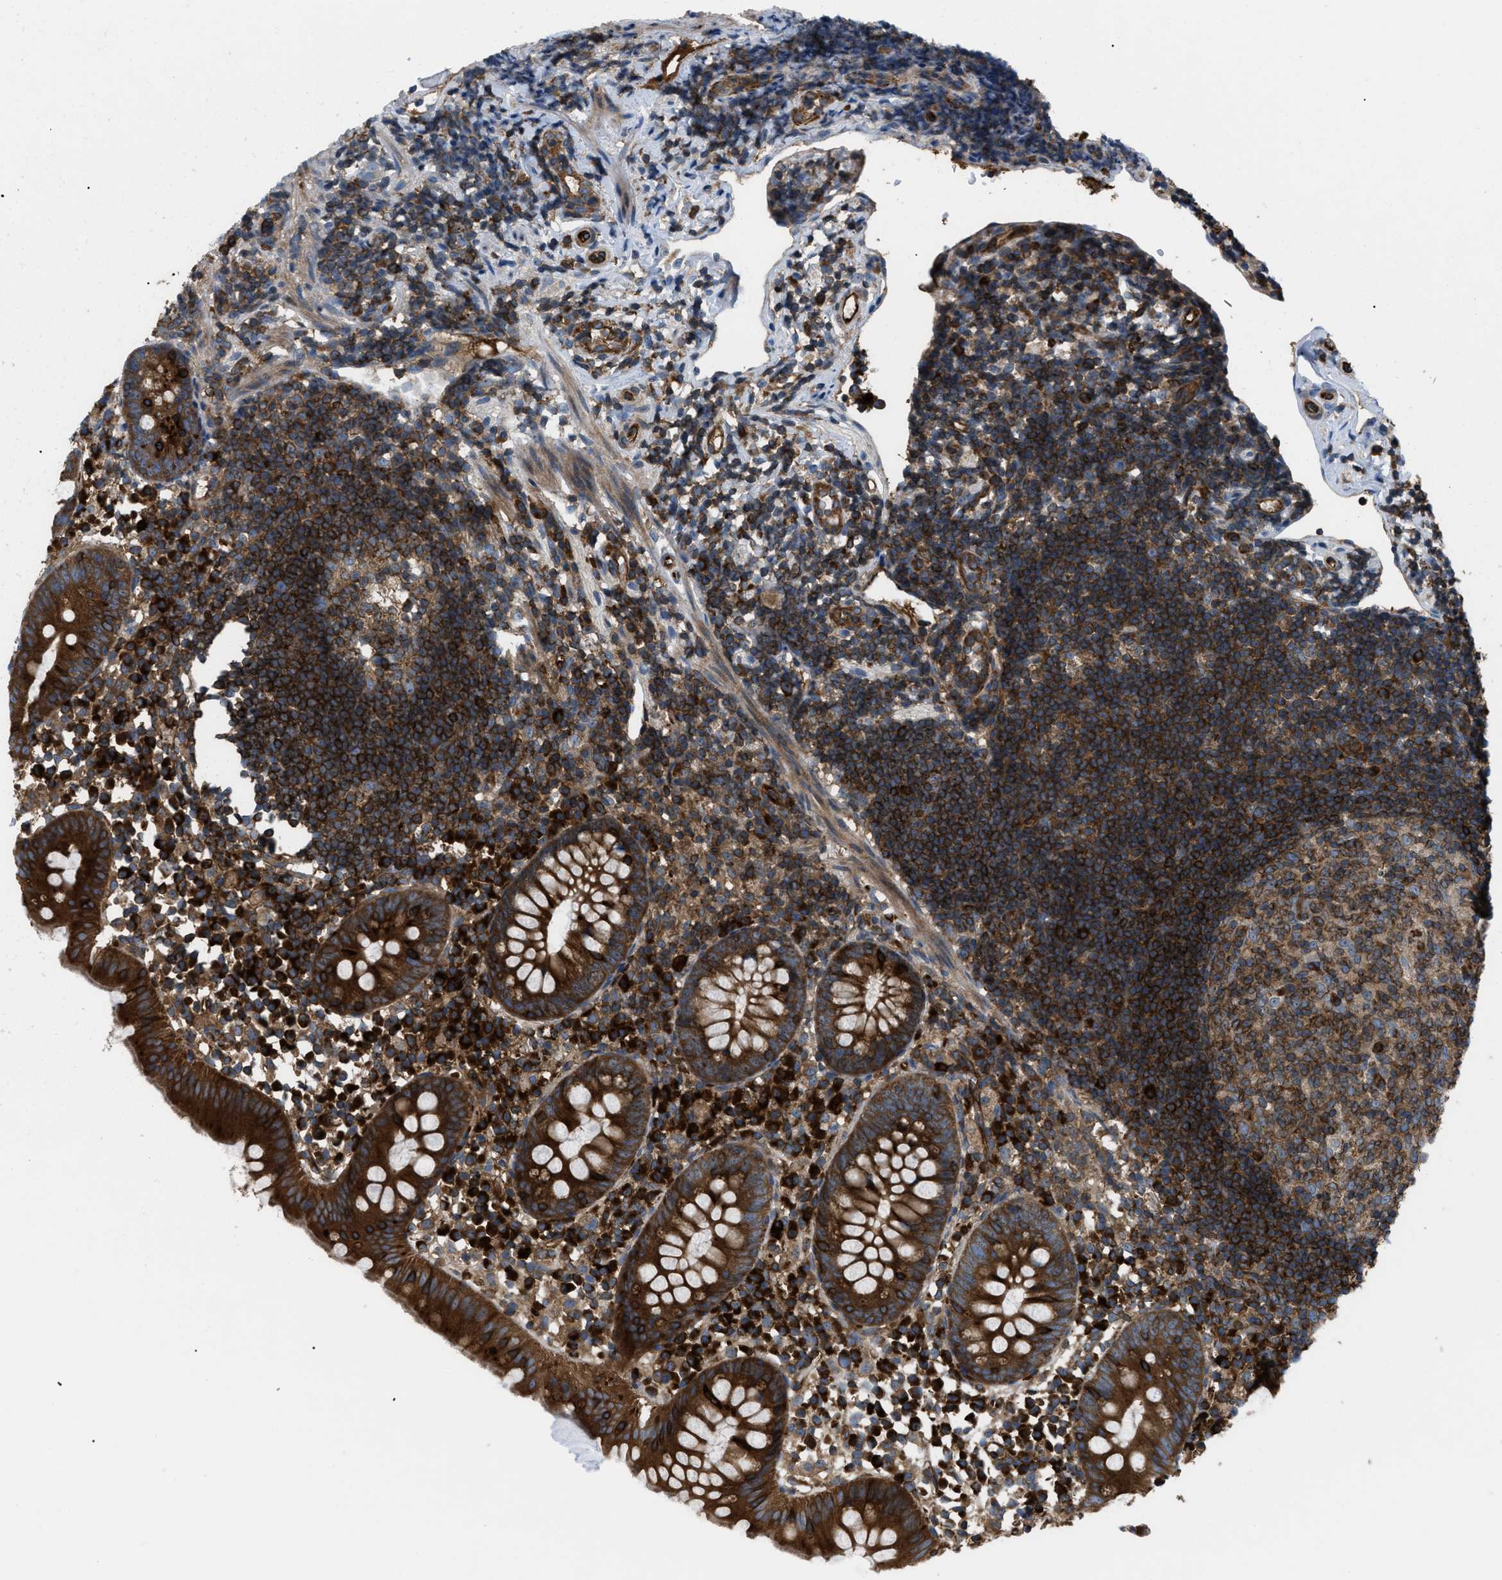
{"staining": {"intensity": "strong", "quantity": ">75%", "location": "cytoplasmic/membranous"}, "tissue": "appendix", "cell_type": "Glandular cells", "image_type": "normal", "snomed": [{"axis": "morphology", "description": "Normal tissue, NOS"}, {"axis": "topography", "description": "Appendix"}], "caption": "Appendix stained with immunohistochemistry (IHC) reveals strong cytoplasmic/membranous staining in about >75% of glandular cells. The staining was performed using DAB (3,3'-diaminobenzidine) to visualize the protein expression in brown, while the nuclei were stained in blue with hematoxylin (Magnification: 20x).", "gene": "ATP2A3", "patient": {"sex": "female", "age": 20}}